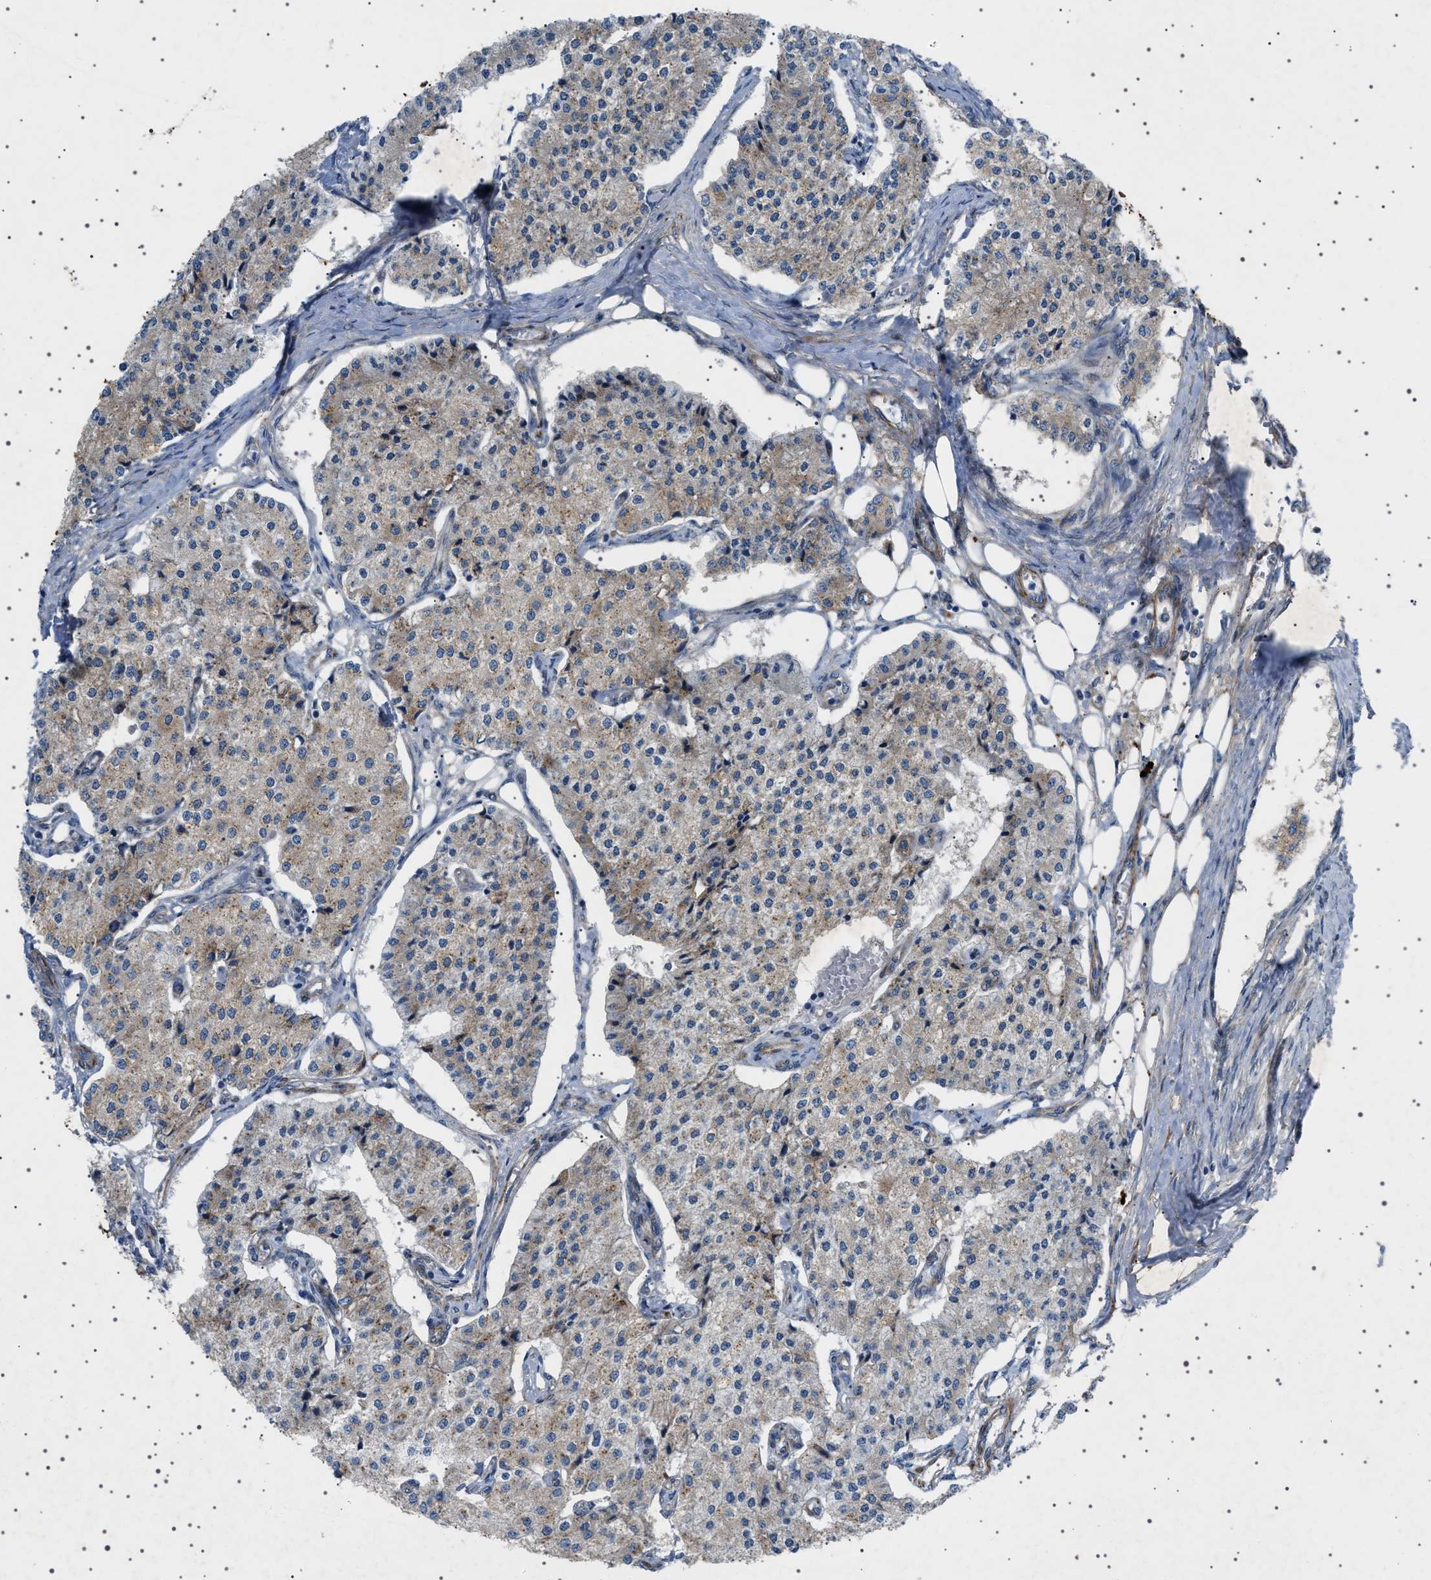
{"staining": {"intensity": "weak", "quantity": ">75%", "location": "cytoplasmic/membranous"}, "tissue": "carcinoid", "cell_type": "Tumor cells", "image_type": "cancer", "snomed": [{"axis": "morphology", "description": "Carcinoid, malignant, NOS"}, {"axis": "topography", "description": "Colon"}], "caption": "Protein expression analysis of carcinoid exhibits weak cytoplasmic/membranous expression in about >75% of tumor cells. (DAB (3,3'-diaminobenzidine) IHC with brightfield microscopy, high magnification).", "gene": "CCDC186", "patient": {"sex": "female", "age": 52}}